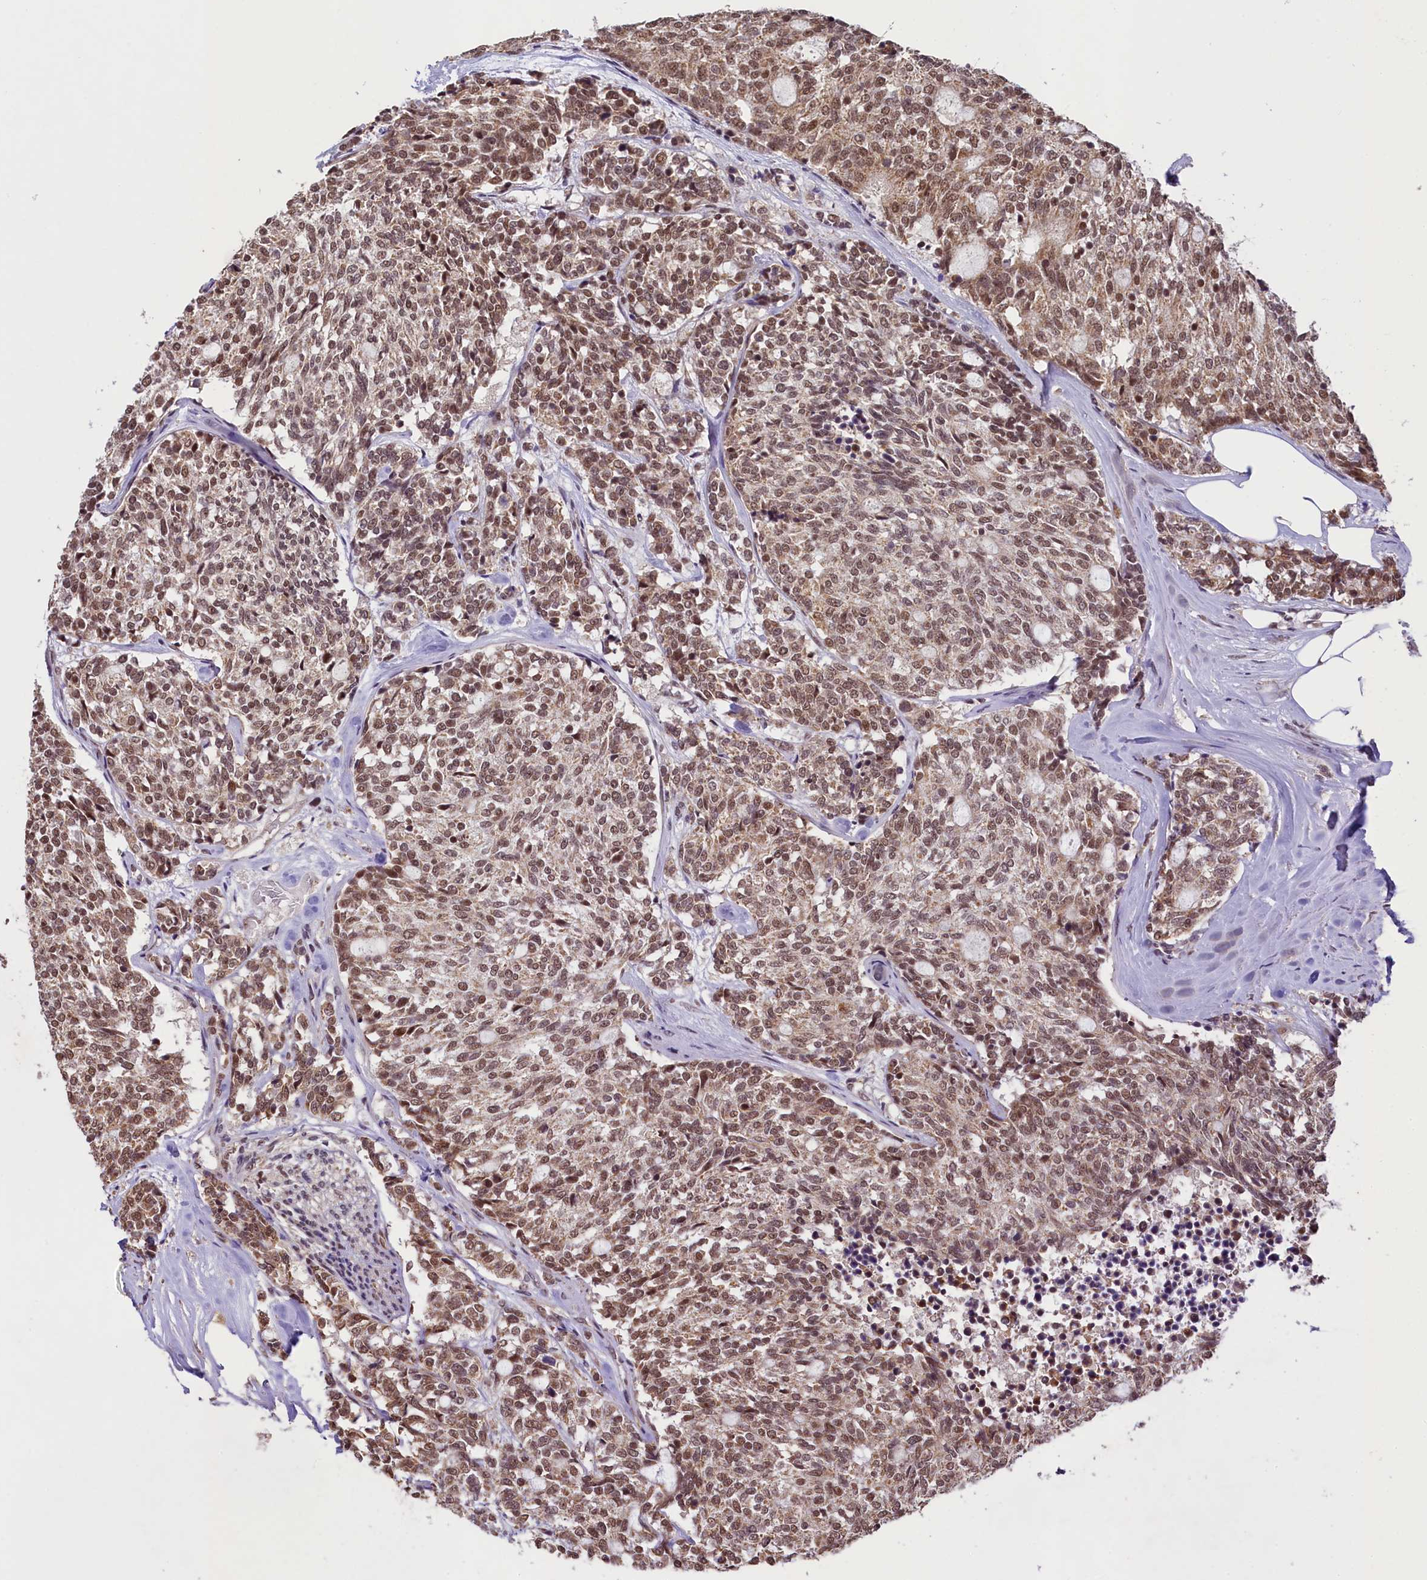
{"staining": {"intensity": "moderate", "quantity": ">75%", "location": "nuclear"}, "tissue": "carcinoid", "cell_type": "Tumor cells", "image_type": "cancer", "snomed": [{"axis": "morphology", "description": "Carcinoid, malignant, NOS"}, {"axis": "topography", "description": "Pancreas"}], "caption": "IHC image of carcinoid stained for a protein (brown), which displays medium levels of moderate nuclear positivity in approximately >75% of tumor cells.", "gene": "PAF1", "patient": {"sex": "female", "age": 54}}